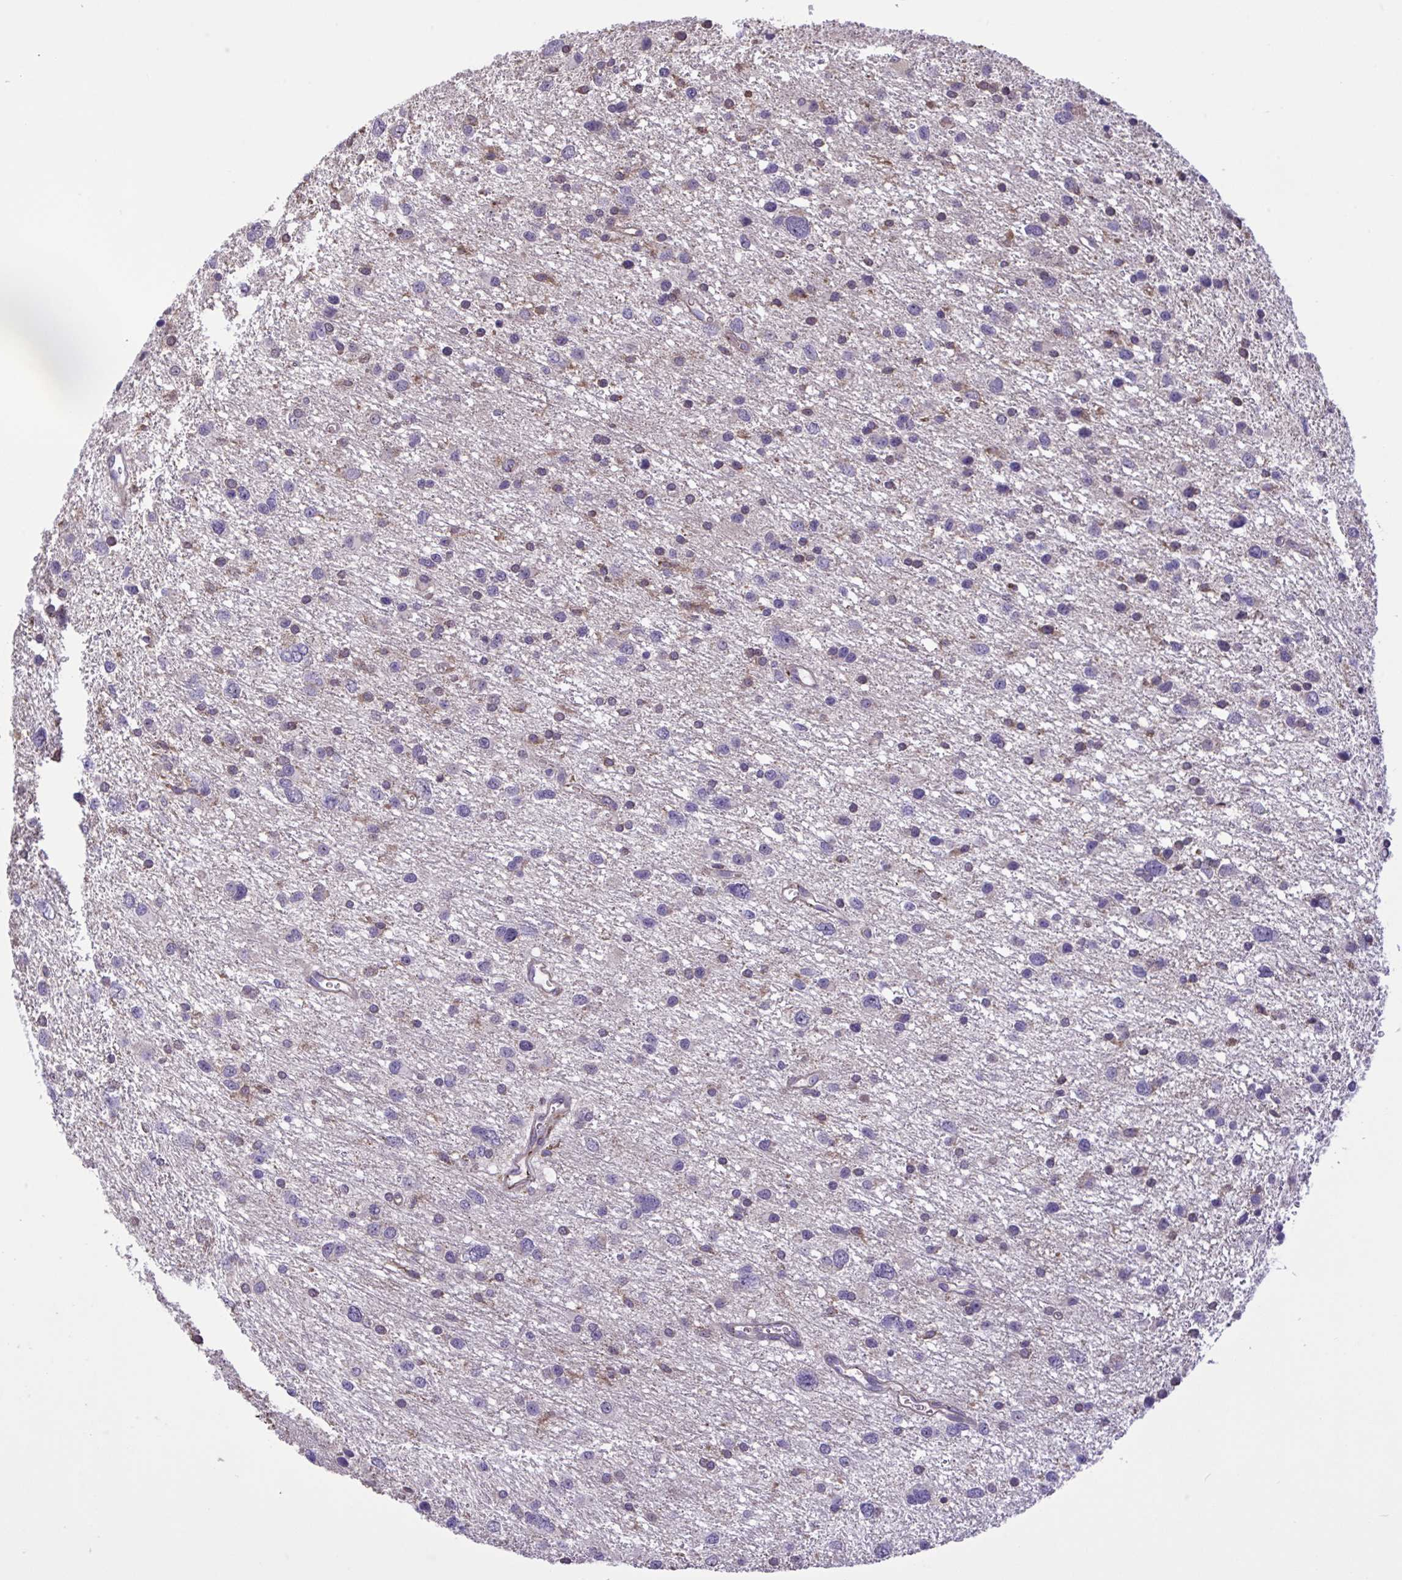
{"staining": {"intensity": "weak", "quantity": "<25%", "location": "cytoplasmic/membranous"}, "tissue": "glioma", "cell_type": "Tumor cells", "image_type": "cancer", "snomed": [{"axis": "morphology", "description": "Glioma, malignant, Low grade"}, {"axis": "topography", "description": "Brain"}], "caption": "This is an immunohistochemistry (IHC) photomicrograph of human glioma. There is no expression in tumor cells.", "gene": "CD101", "patient": {"sex": "female", "age": 55}}